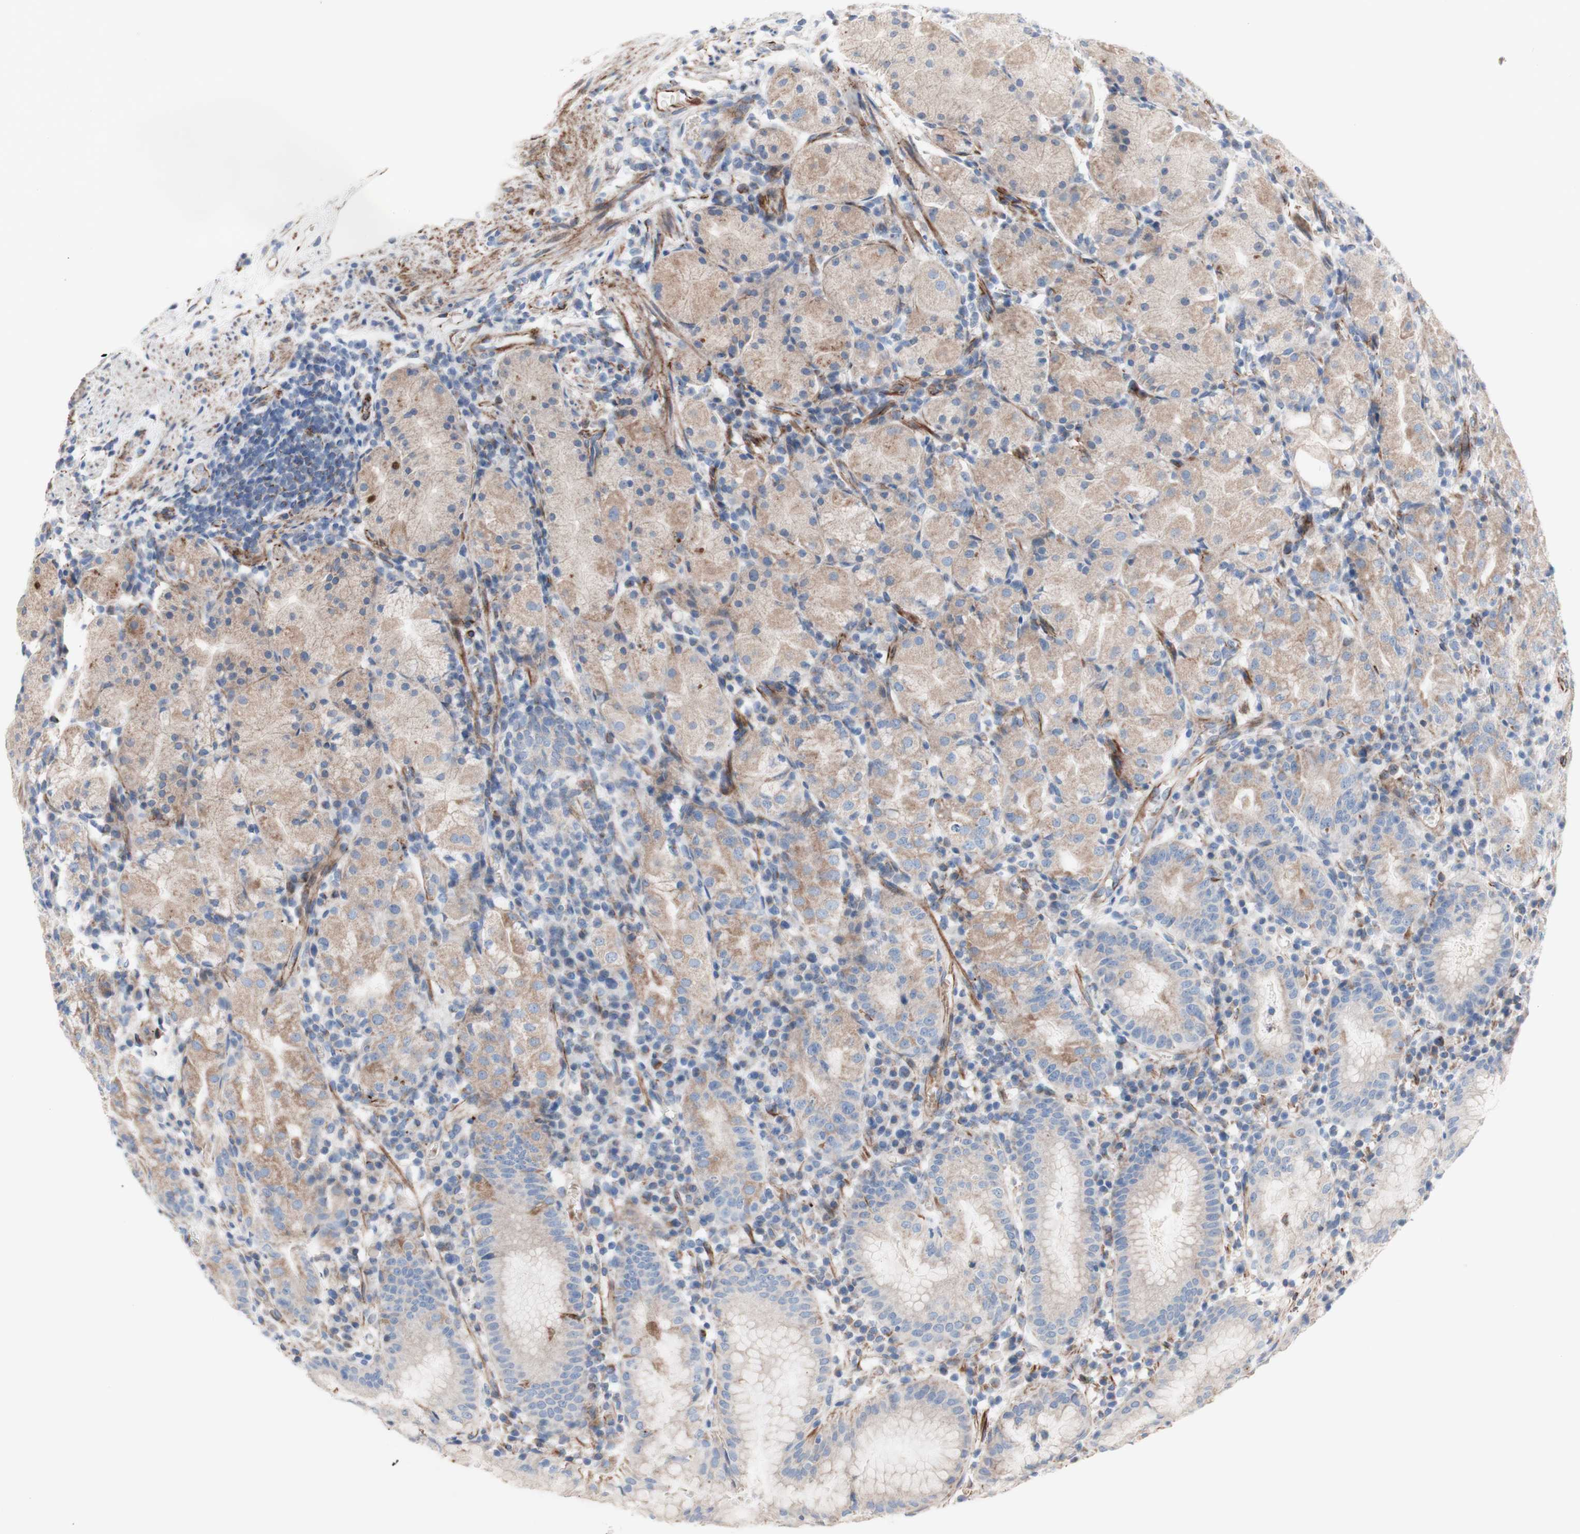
{"staining": {"intensity": "weak", "quantity": "25%-75%", "location": "cytoplasmic/membranous"}, "tissue": "stomach", "cell_type": "Glandular cells", "image_type": "normal", "snomed": [{"axis": "morphology", "description": "Normal tissue, NOS"}, {"axis": "topography", "description": "Stomach"}, {"axis": "topography", "description": "Stomach, lower"}], "caption": "Immunohistochemical staining of normal human stomach shows 25%-75% levels of weak cytoplasmic/membranous protein expression in approximately 25%-75% of glandular cells.", "gene": "AGPAT5", "patient": {"sex": "female", "age": 75}}